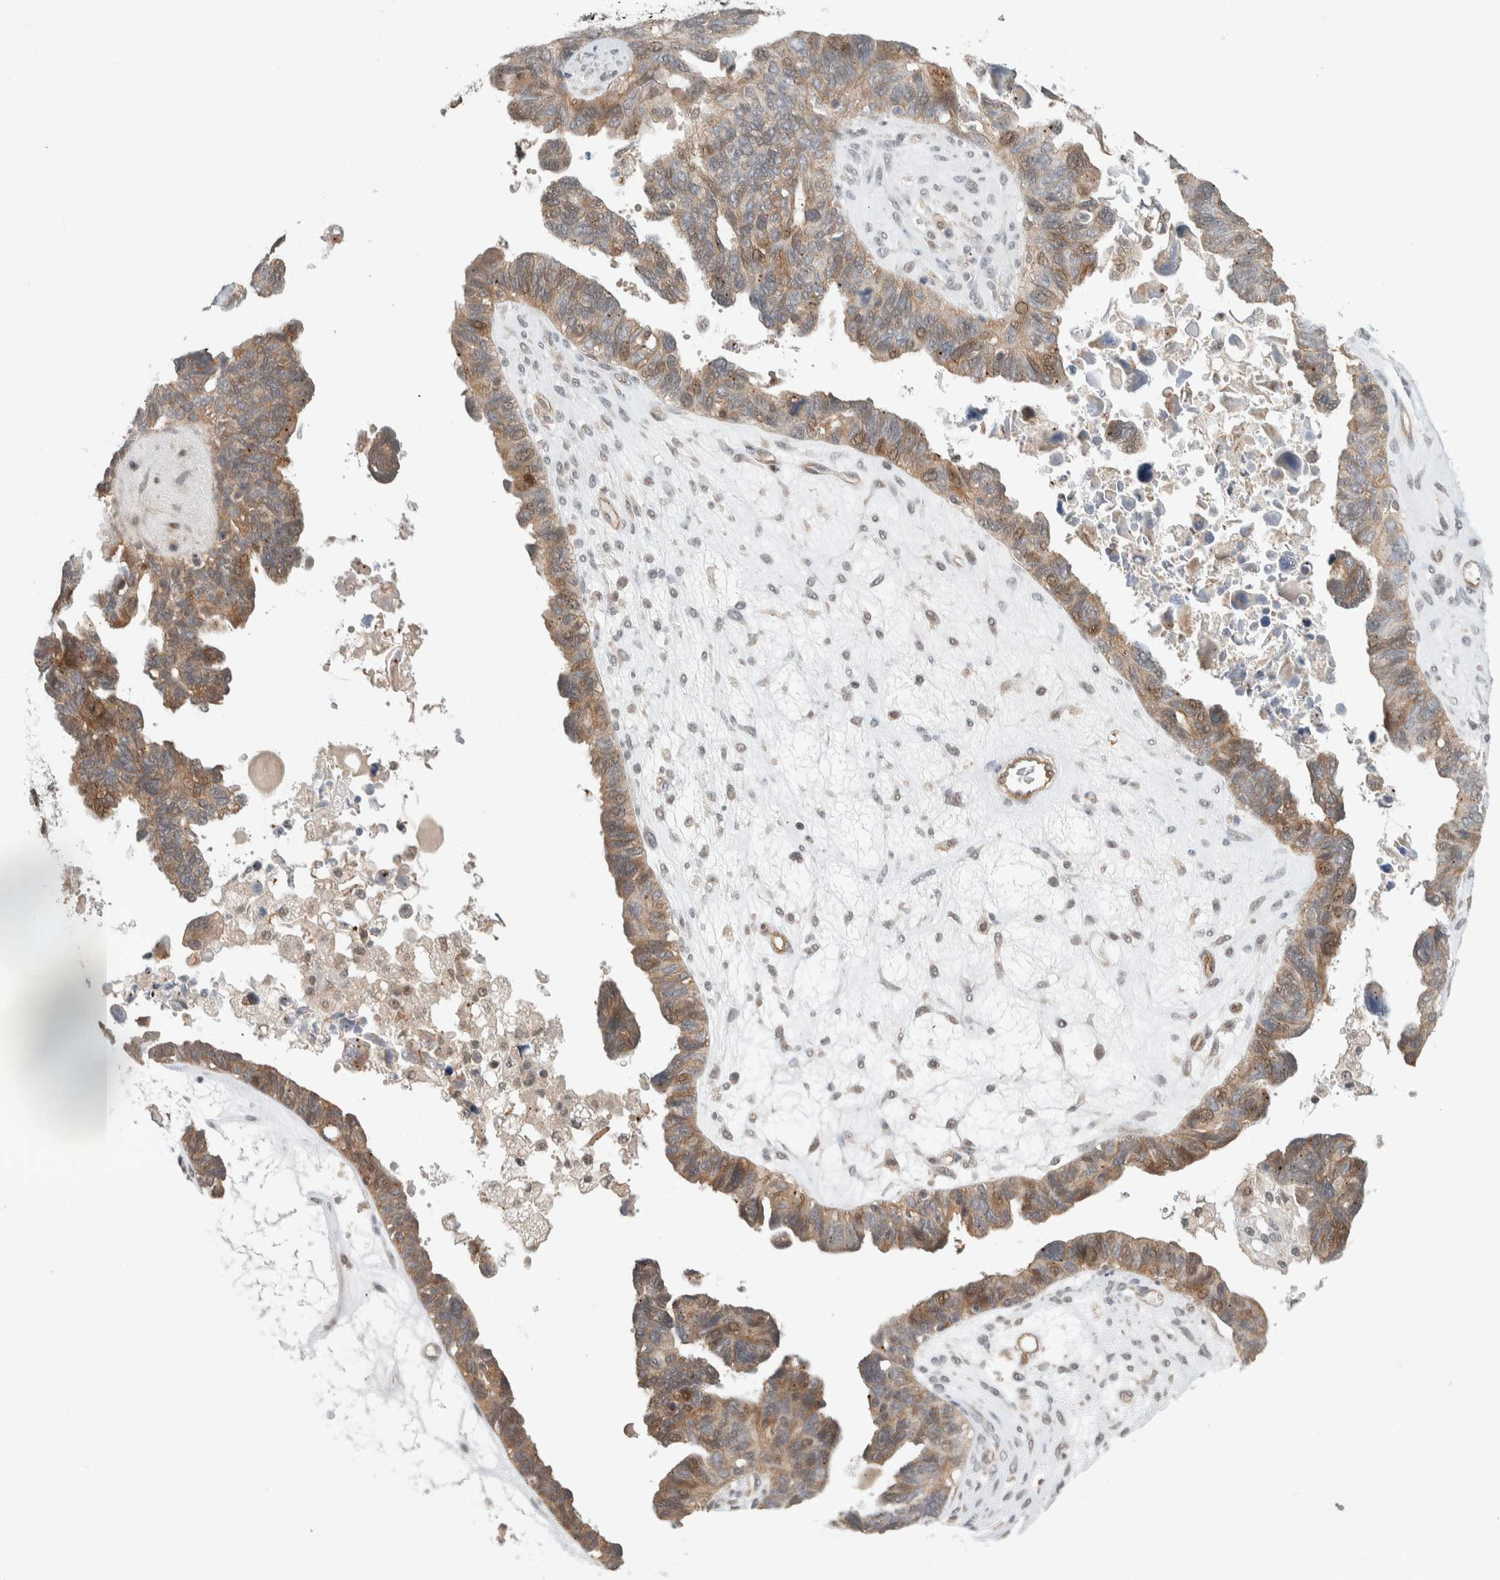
{"staining": {"intensity": "moderate", "quantity": ">75%", "location": "cytoplasmic/membranous"}, "tissue": "ovarian cancer", "cell_type": "Tumor cells", "image_type": "cancer", "snomed": [{"axis": "morphology", "description": "Cystadenocarcinoma, serous, NOS"}, {"axis": "topography", "description": "Ovary"}], "caption": "Moderate cytoplasmic/membranous staining for a protein is identified in about >75% of tumor cells of serous cystadenocarcinoma (ovarian) using immunohistochemistry.", "gene": "DEPTOR", "patient": {"sex": "female", "age": 79}}